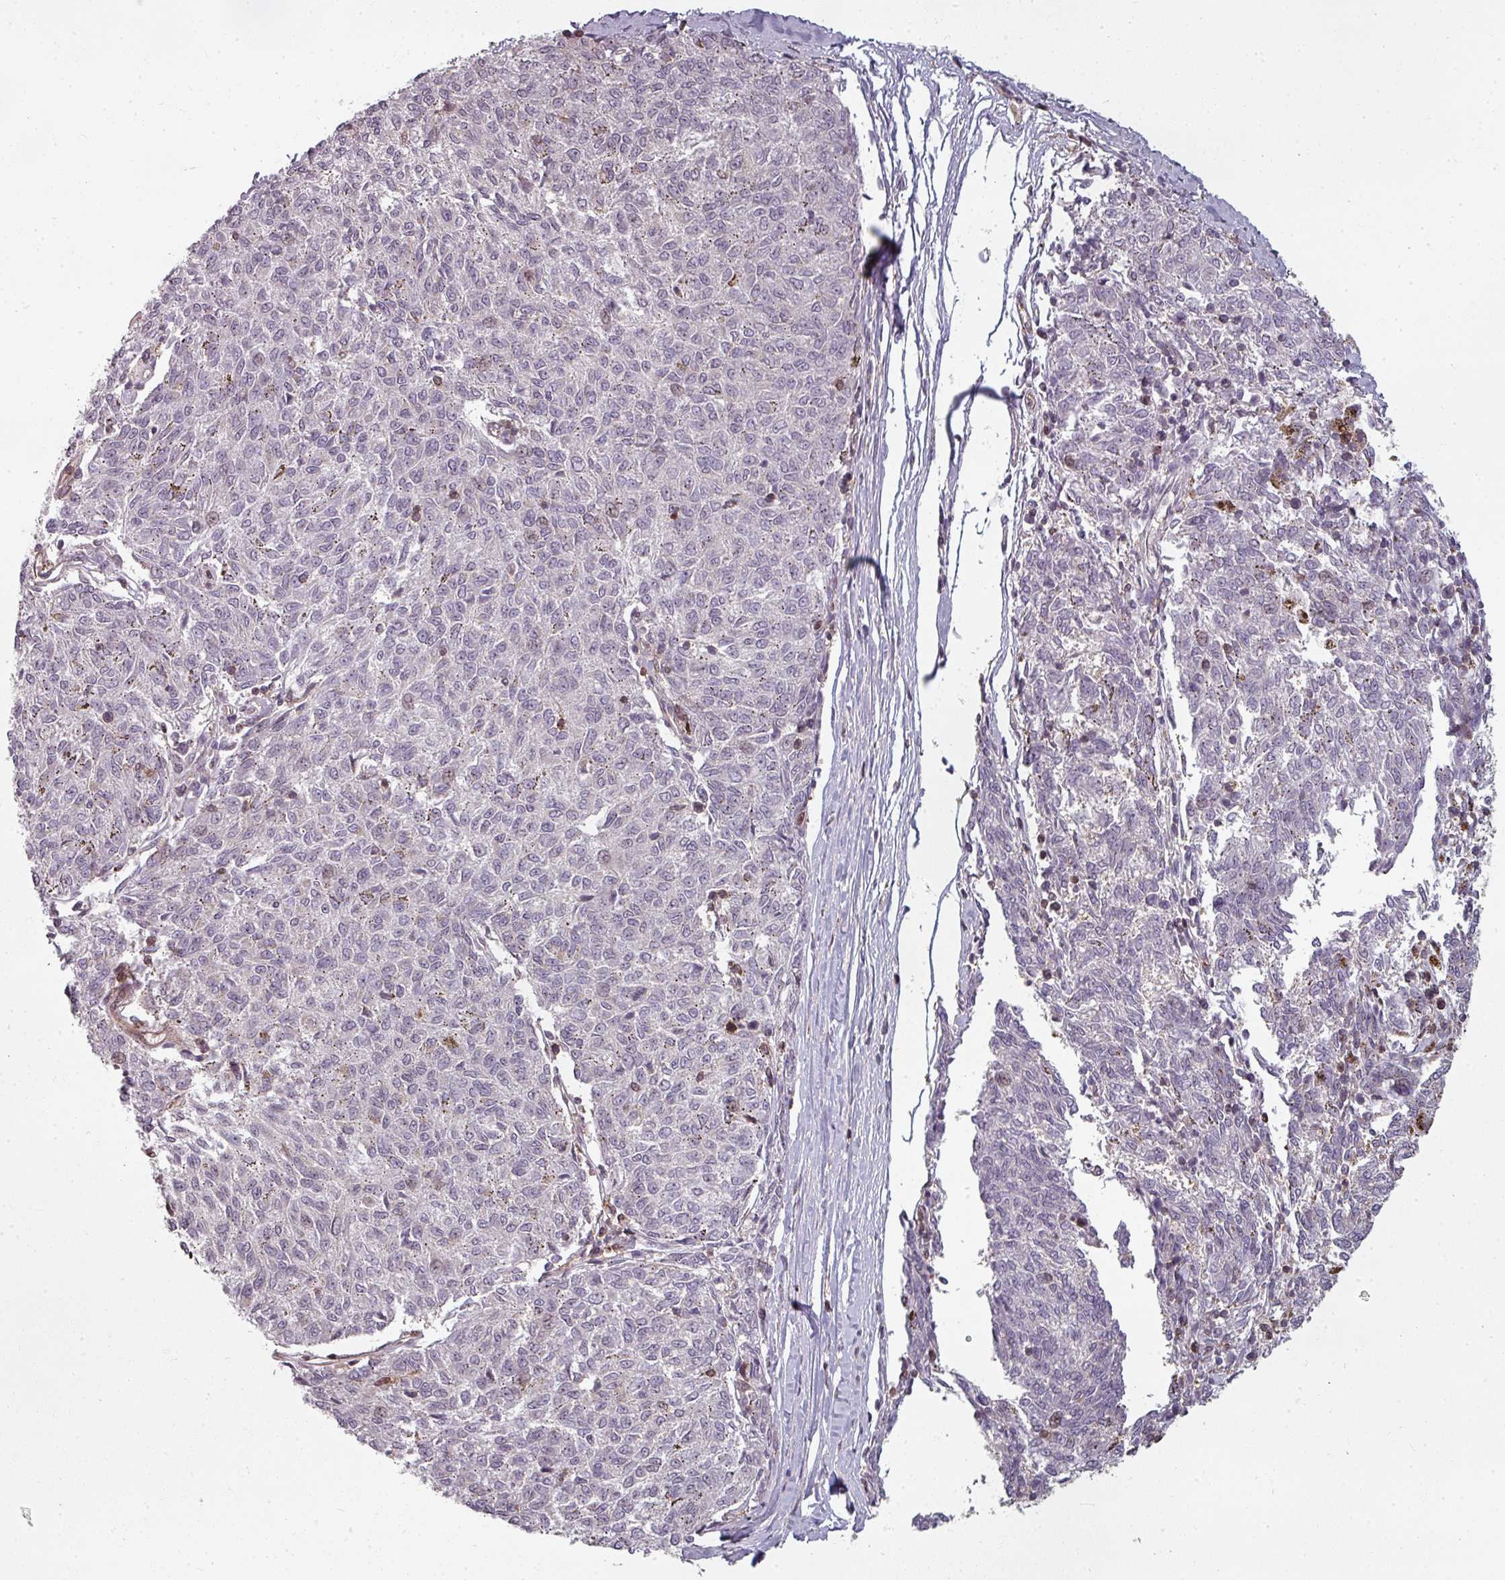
{"staining": {"intensity": "negative", "quantity": "none", "location": "none"}, "tissue": "melanoma", "cell_type": "Tumor cells", "image_type": "cancer", "snomed": [{"axis": "morphology", "description": "Malignant melanoma, NOS"}, {"axis": "topography", "description": "Skin"}], "caption": "This is a micrograph of immunohistochemistry staining of malignant melanoma, which shows no positivity in tumor cells.", "gene": "CLIC1", "patient": {"sex": "female", "age": 72}}